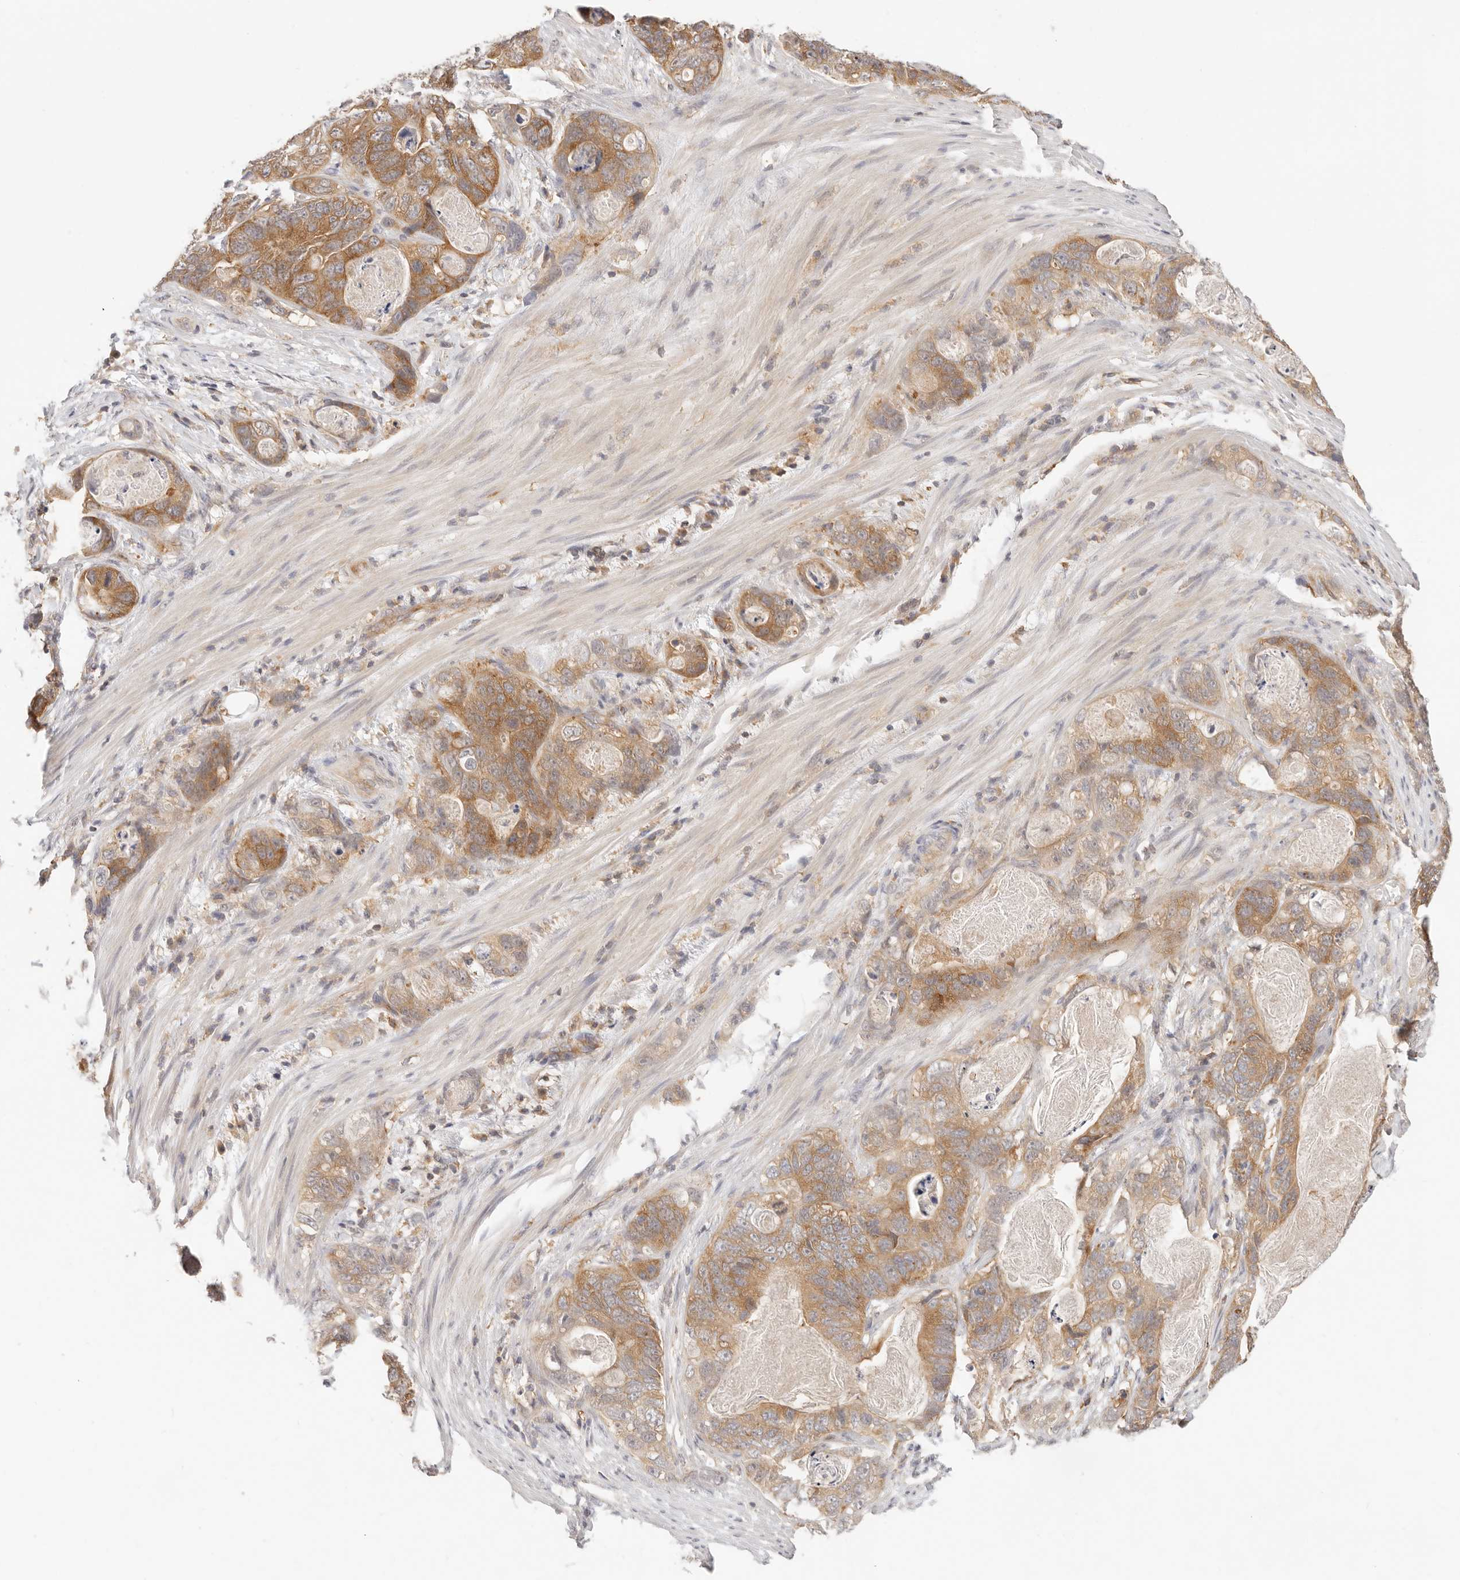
{"staining": {"intensity": "moderate", "quantity": ">75%", "location": "cytoplasmic/membranous"}, "tissue": "stomach cancer", "cell_type": "Tumor cells", "image_type": "cancer", "snomed": [{"axis": "morphology", "description": "Normal tissue, NOS"}, {"axis": "morphology", "description": "Adenocarcinoma, NOS"}, {"axis": "topography", "description": "Stomach"}], "caption": "Stomach cancer stained with immunohistochemistry displays moderate cytoplasmic/membranous expression in approximately >75% of tumor cells.", "gene": "DTNBP1", "patient": {"sex": "female", "age": 89}}